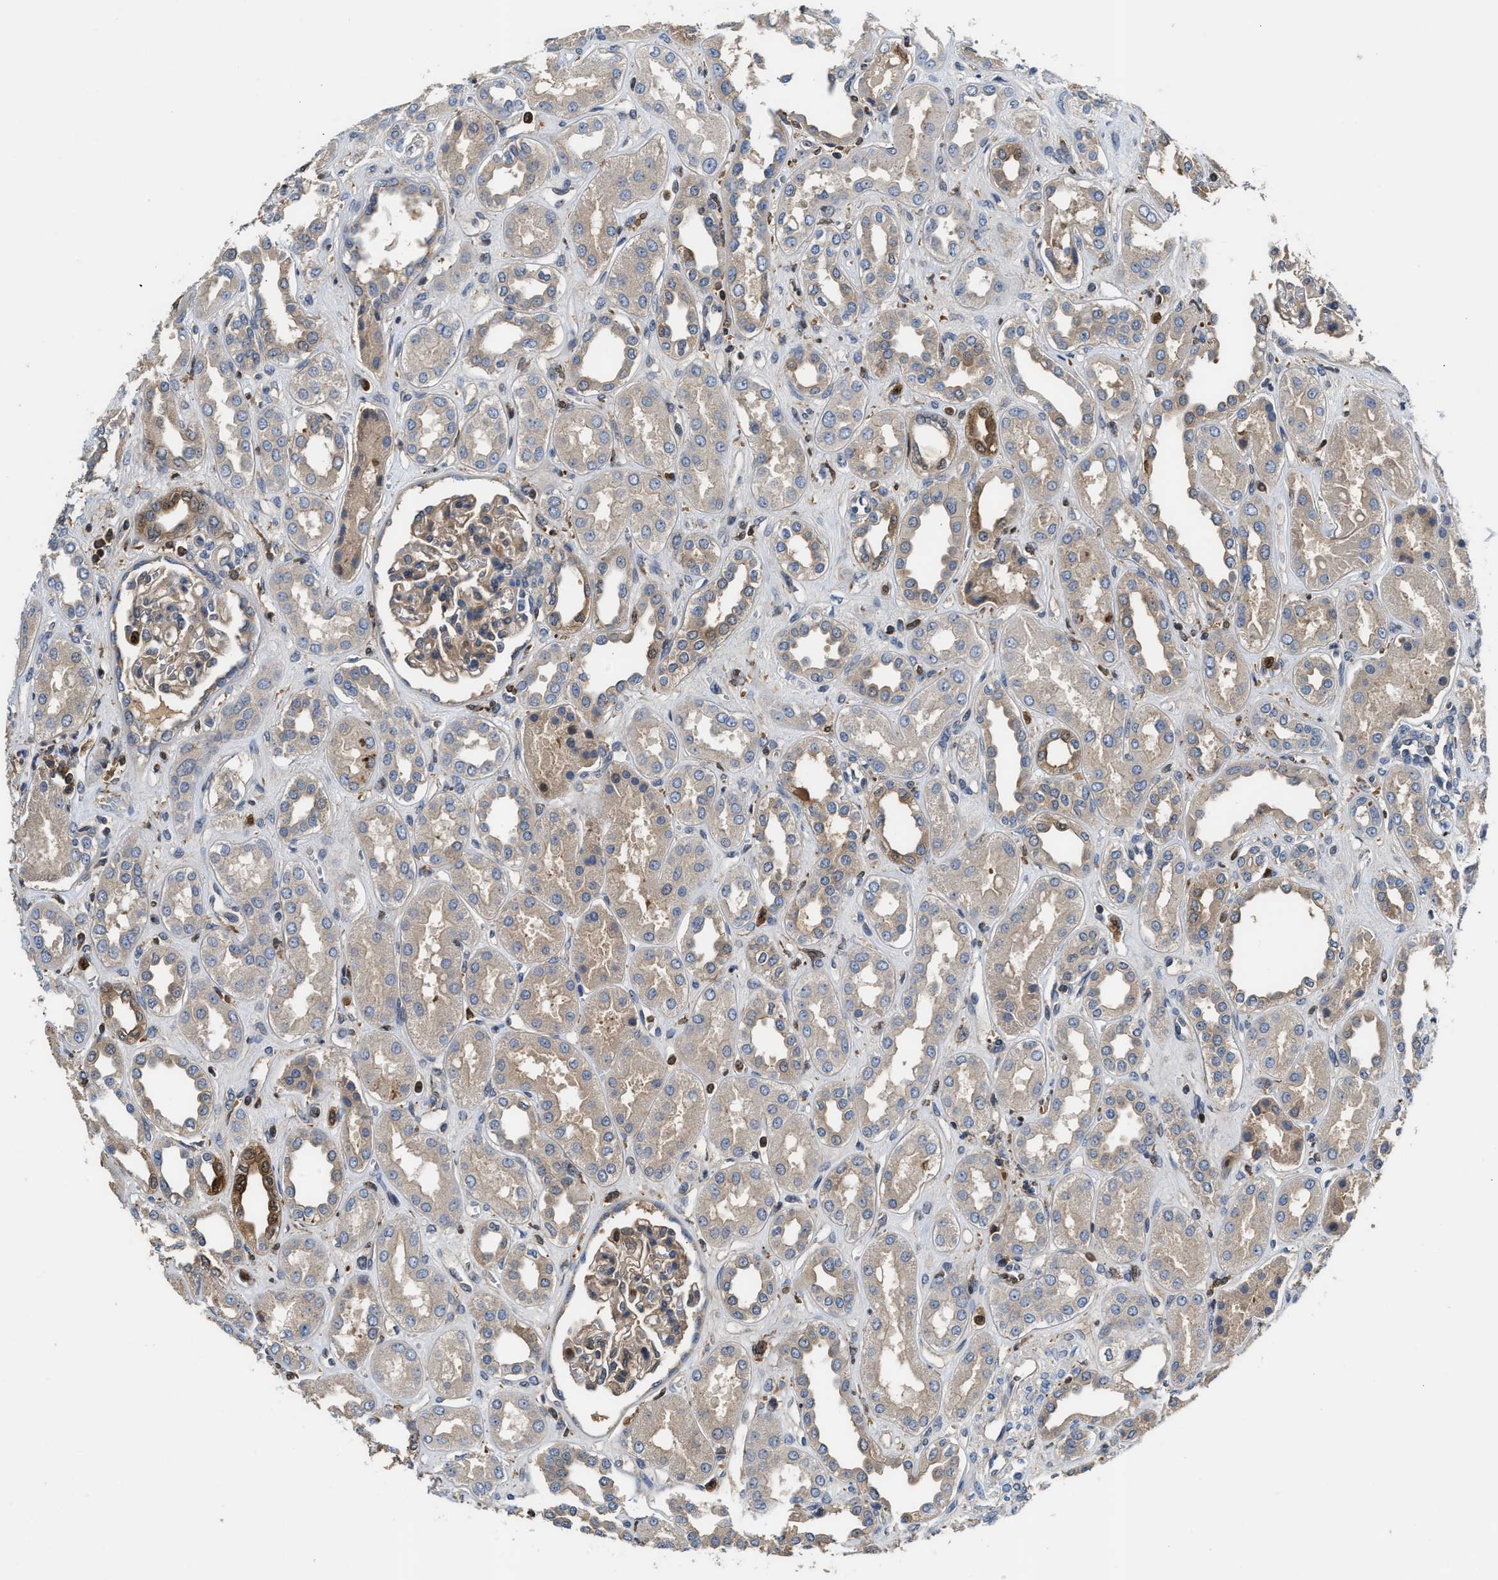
{"staining": {"intensity": "weak", "quantity": ">75%", "location": "cytoplasmic/membranous"}, "tissue": "kidney", "cell_type": "Cells in glomeruli", "image_type": "normal", "snomed": [{"axis": "morphology", "description": "Normal tissue, NOS"}, {"axis": "topography", "description": "Kidney"}], "caption": "Immunohistochemistry micrograph of normal kidney: human kidney stained using immunohistochemistry reveals low levels of weak protein expression localized specifically in the cytoplasmic/membranous of cells in glomeruli, appearing as a cytoplasmic/membranous brown color.", "gene": "OSTF1", "patient": {"sex": "male", "age": 59}}